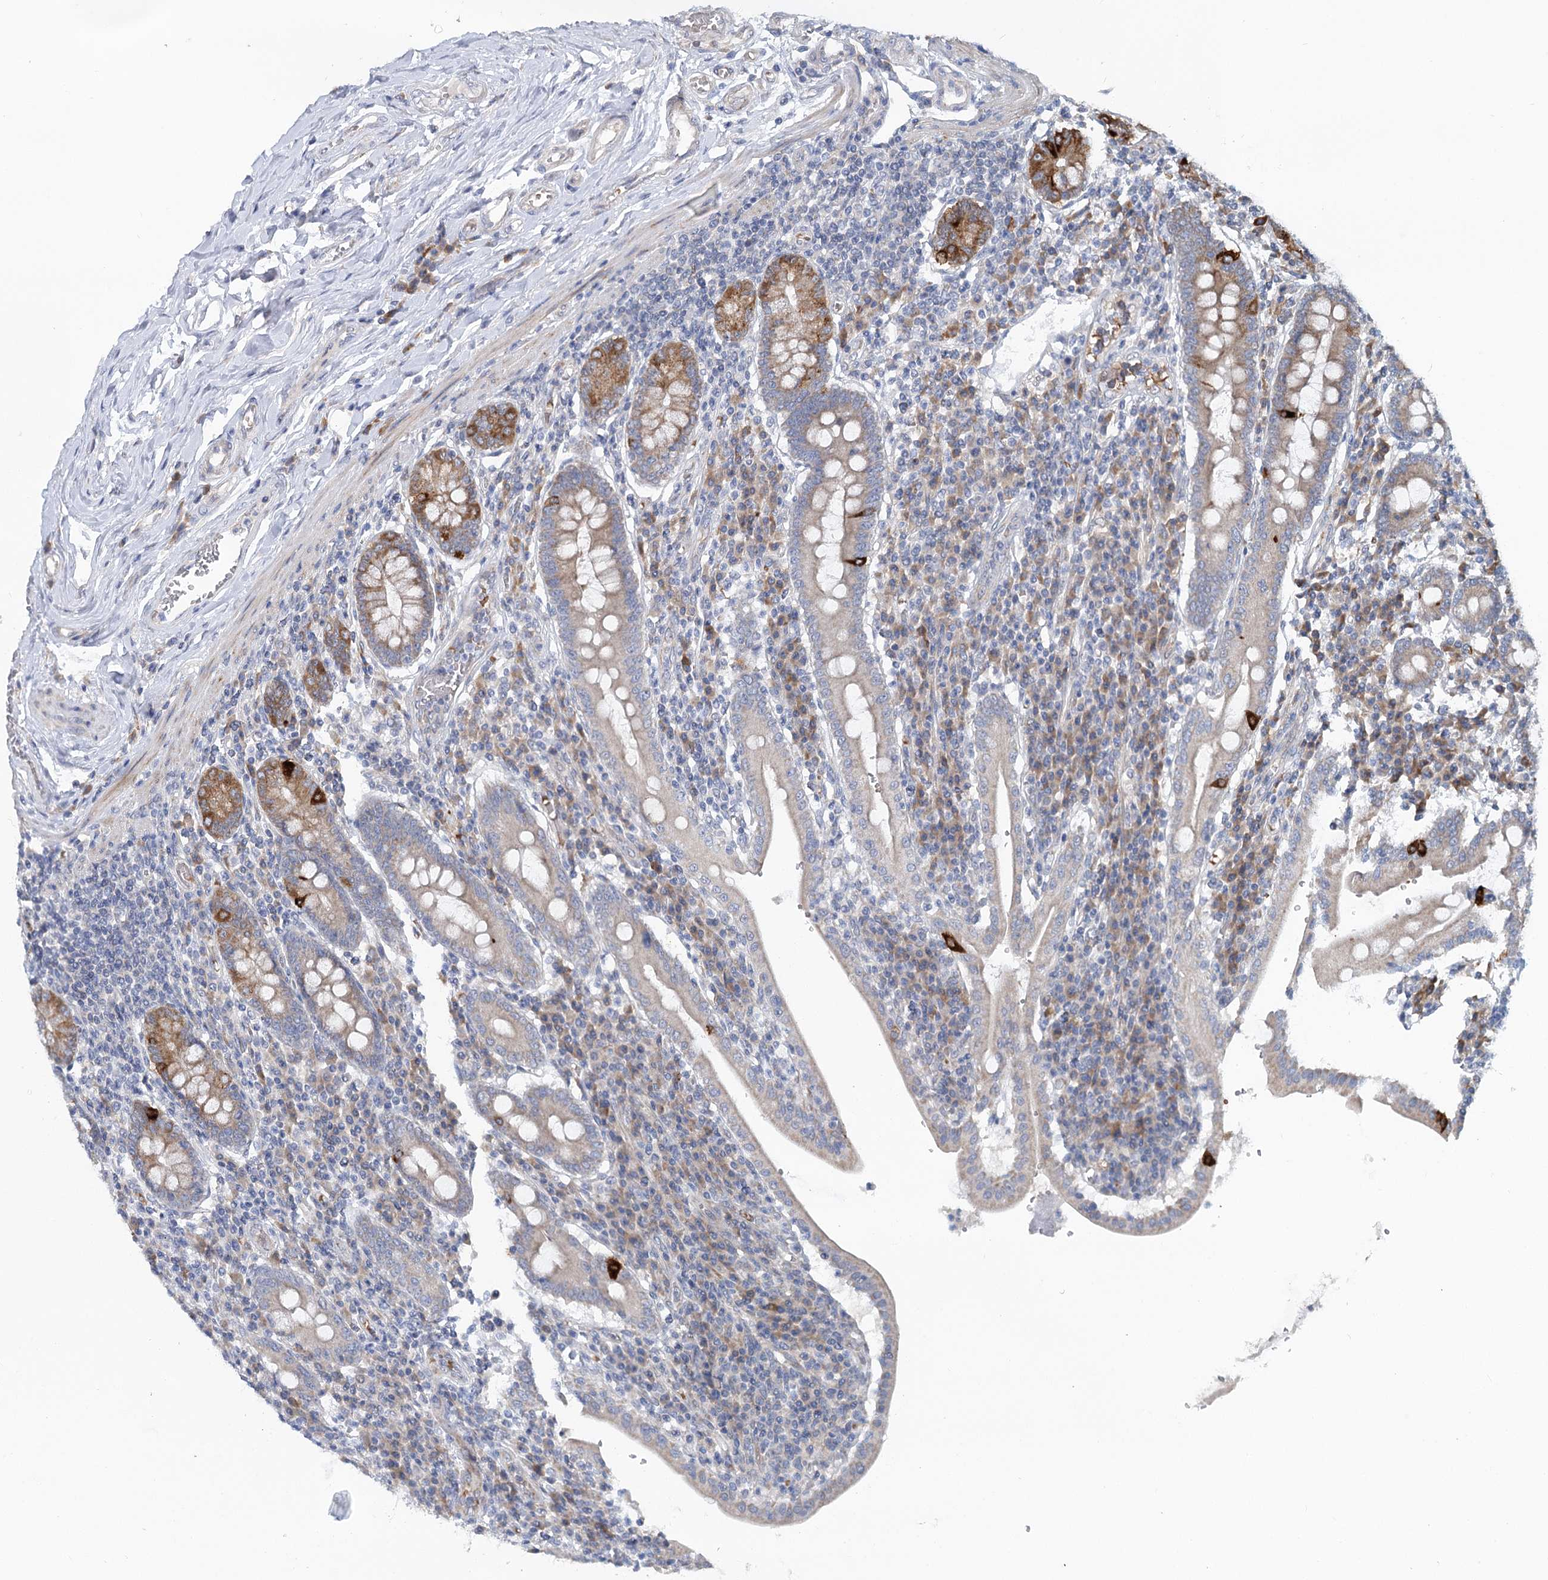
{"staining": {"intensity": "strong", "quantity": "<25%", "location": "cytoplasmic/membranous"}, "tissue": "duodenum", "cell_type": "Glandular cells", "image_type": "normal", "snomed": [{"axis": "morphology", "description": "Normal tissue, NOS"}, {"axis": "morphology", "description": "Adenocarcinoma, NOS"}, {"axis": "topography", "description": "Pancreas"}, {"axis": "topography", "description": "Duodenum"}], "caption": "Protein expression analysis of benign duodenum shows strong cytoplasmic/membranous expression in approximately <25% of glandular cells.", "gene": "CIB4", "patient": {"sex": "male", "age": 50}}